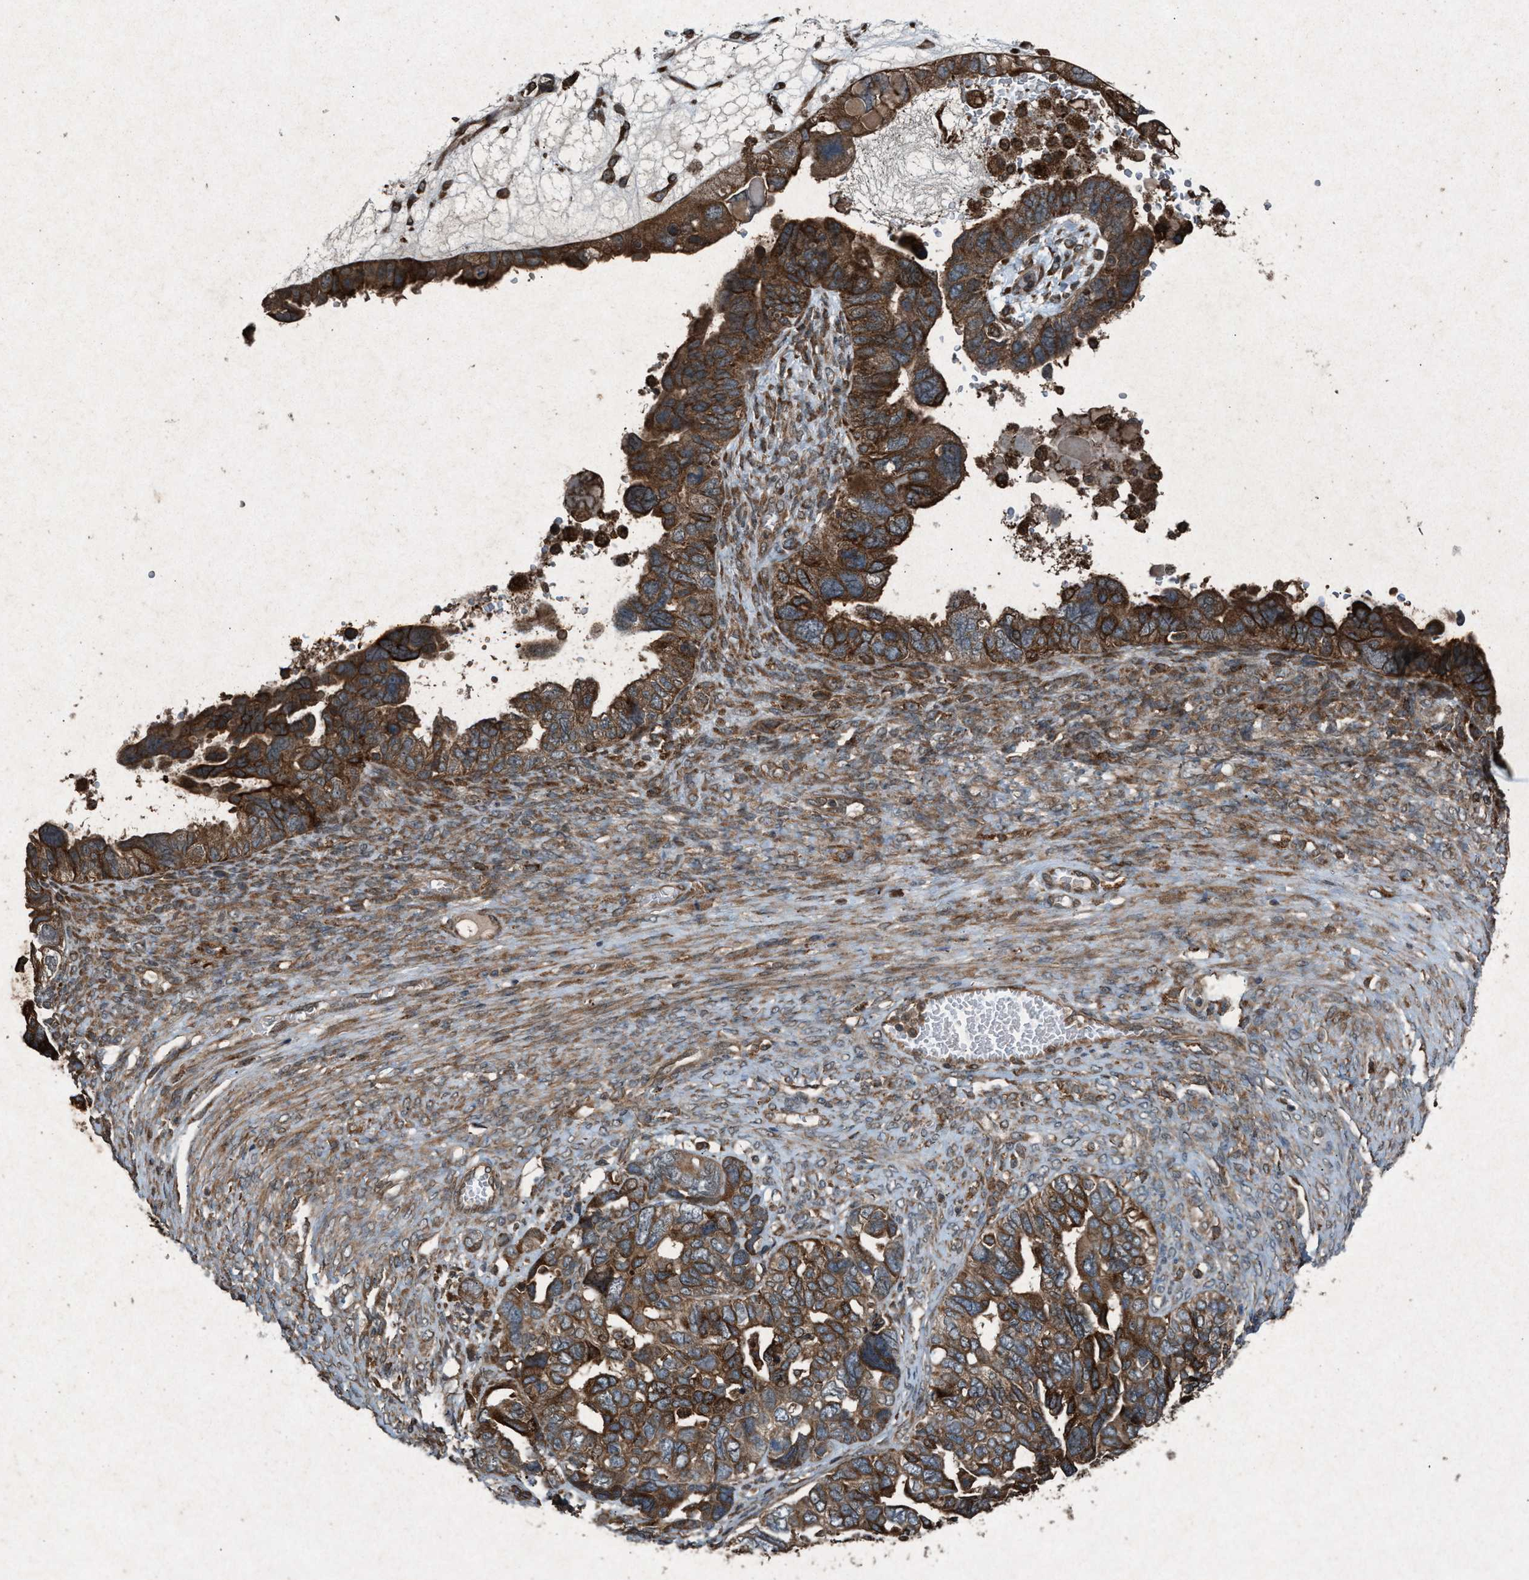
{"staining": {"intensity": "strong", "quantity": ">75%", "location": "cytoplasmic/membranous"}, "tissue": "ovarian cancer", "cell_type": "Tumor cells", "image_type": "cancer", "snomed": [{"axis": "morphology", "description": "Cystadenocarcinoma, serous, NOS"}, {"axis": "topography", "description": "Ovary"}], "caption": "Brown immunohistochemical staining in ovarian cancer (serous cystadenocarcinoma) displays strong cytoplasmic/membranous positivity in about >75% of tumor cells.", "gene": "CALR", "patient": {"sex": "female", "age": 79}}